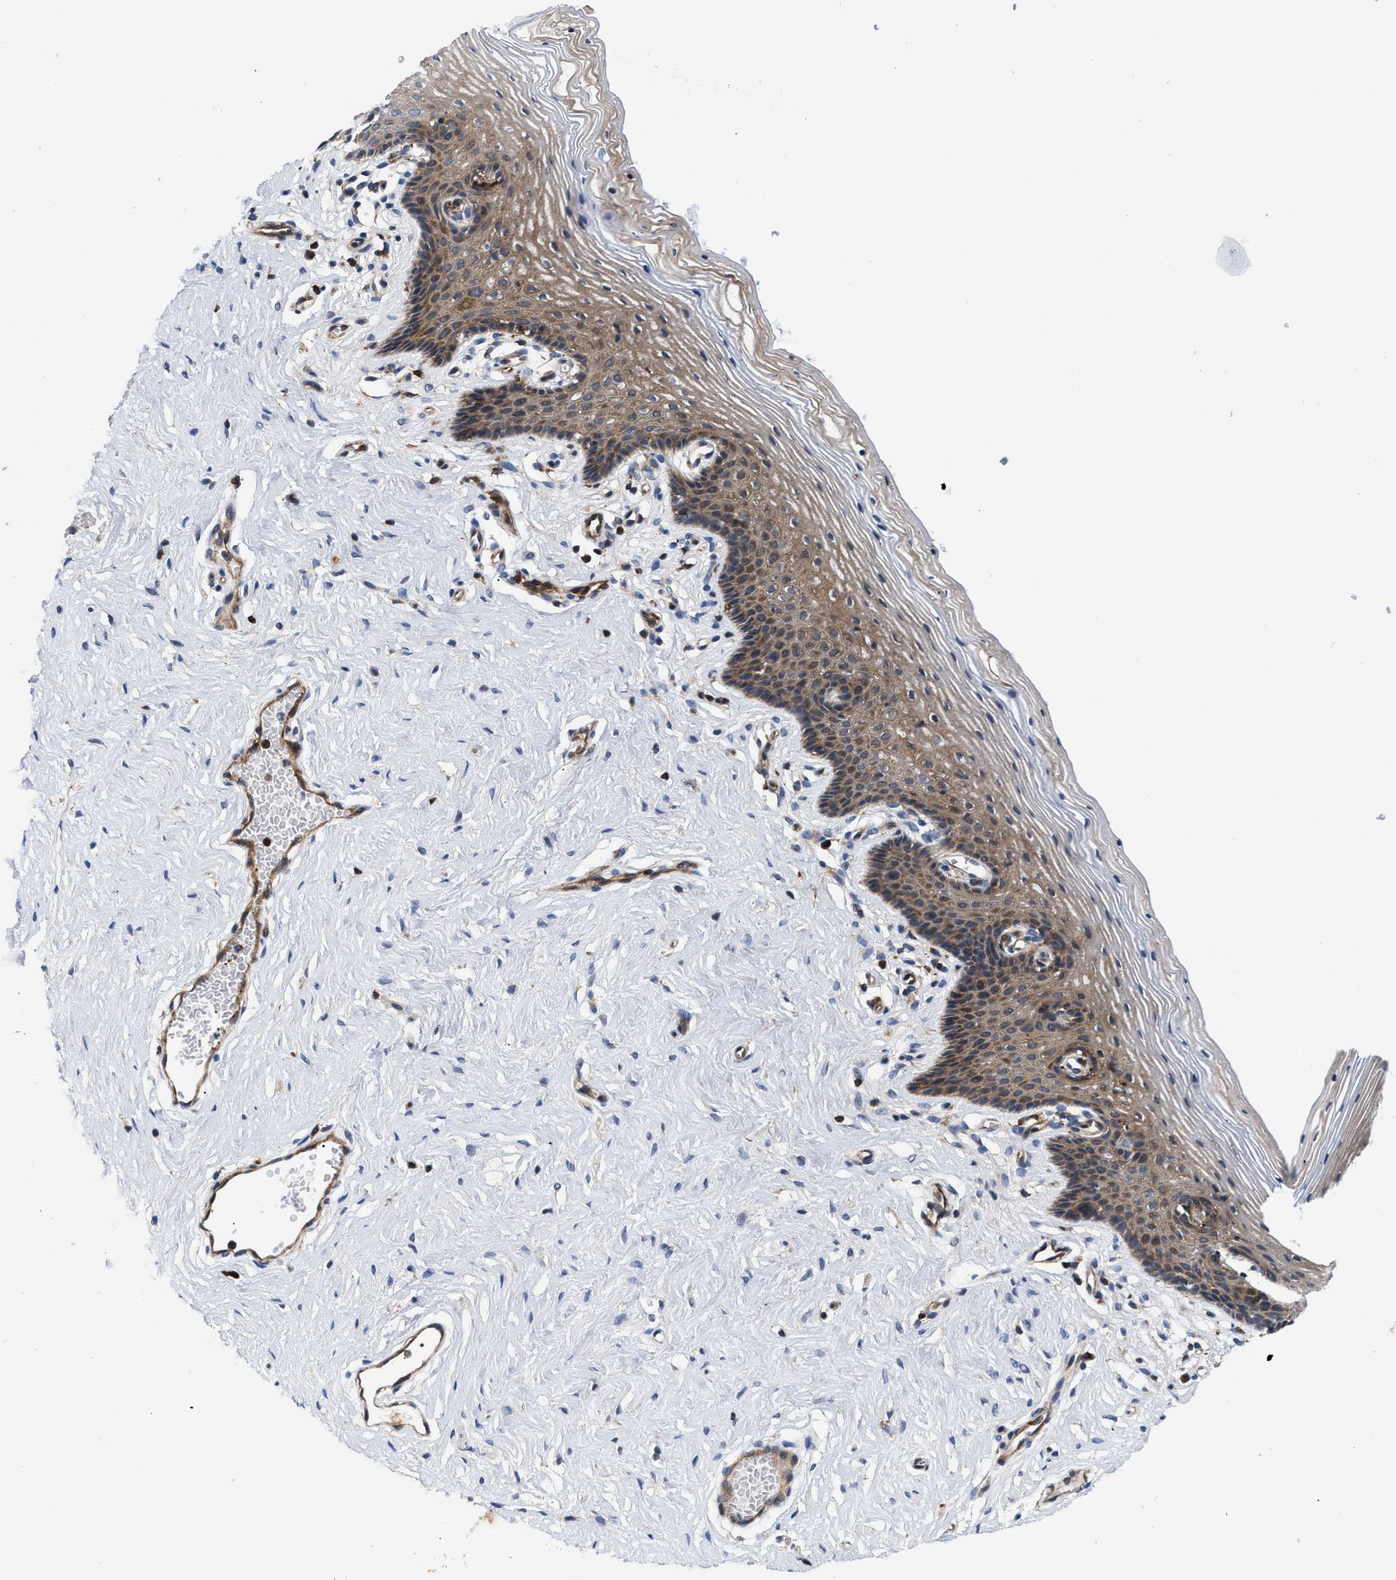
{"staining": {"intensity": "moderate", "quantity": ">75%", "location": "cytoplasmic/membranous"}, "tissue": "vagina", "cell_type": "Squamous epithelial cells", "image_type": "normal", "snomed": [{"axis": "morphology", "description": "Normal tissue, NOS"}, {"axis": "topography", "description": "Vagina"}], "caption": "Immunohistochemical staining of unremarkable human vagina reveals medium levels of moderate cytoplasmic/membranous staining in approximately >75% of squamous epithelial cells.", "gene": "SPAST", "patient": {"sex": "female", "age": 32}}